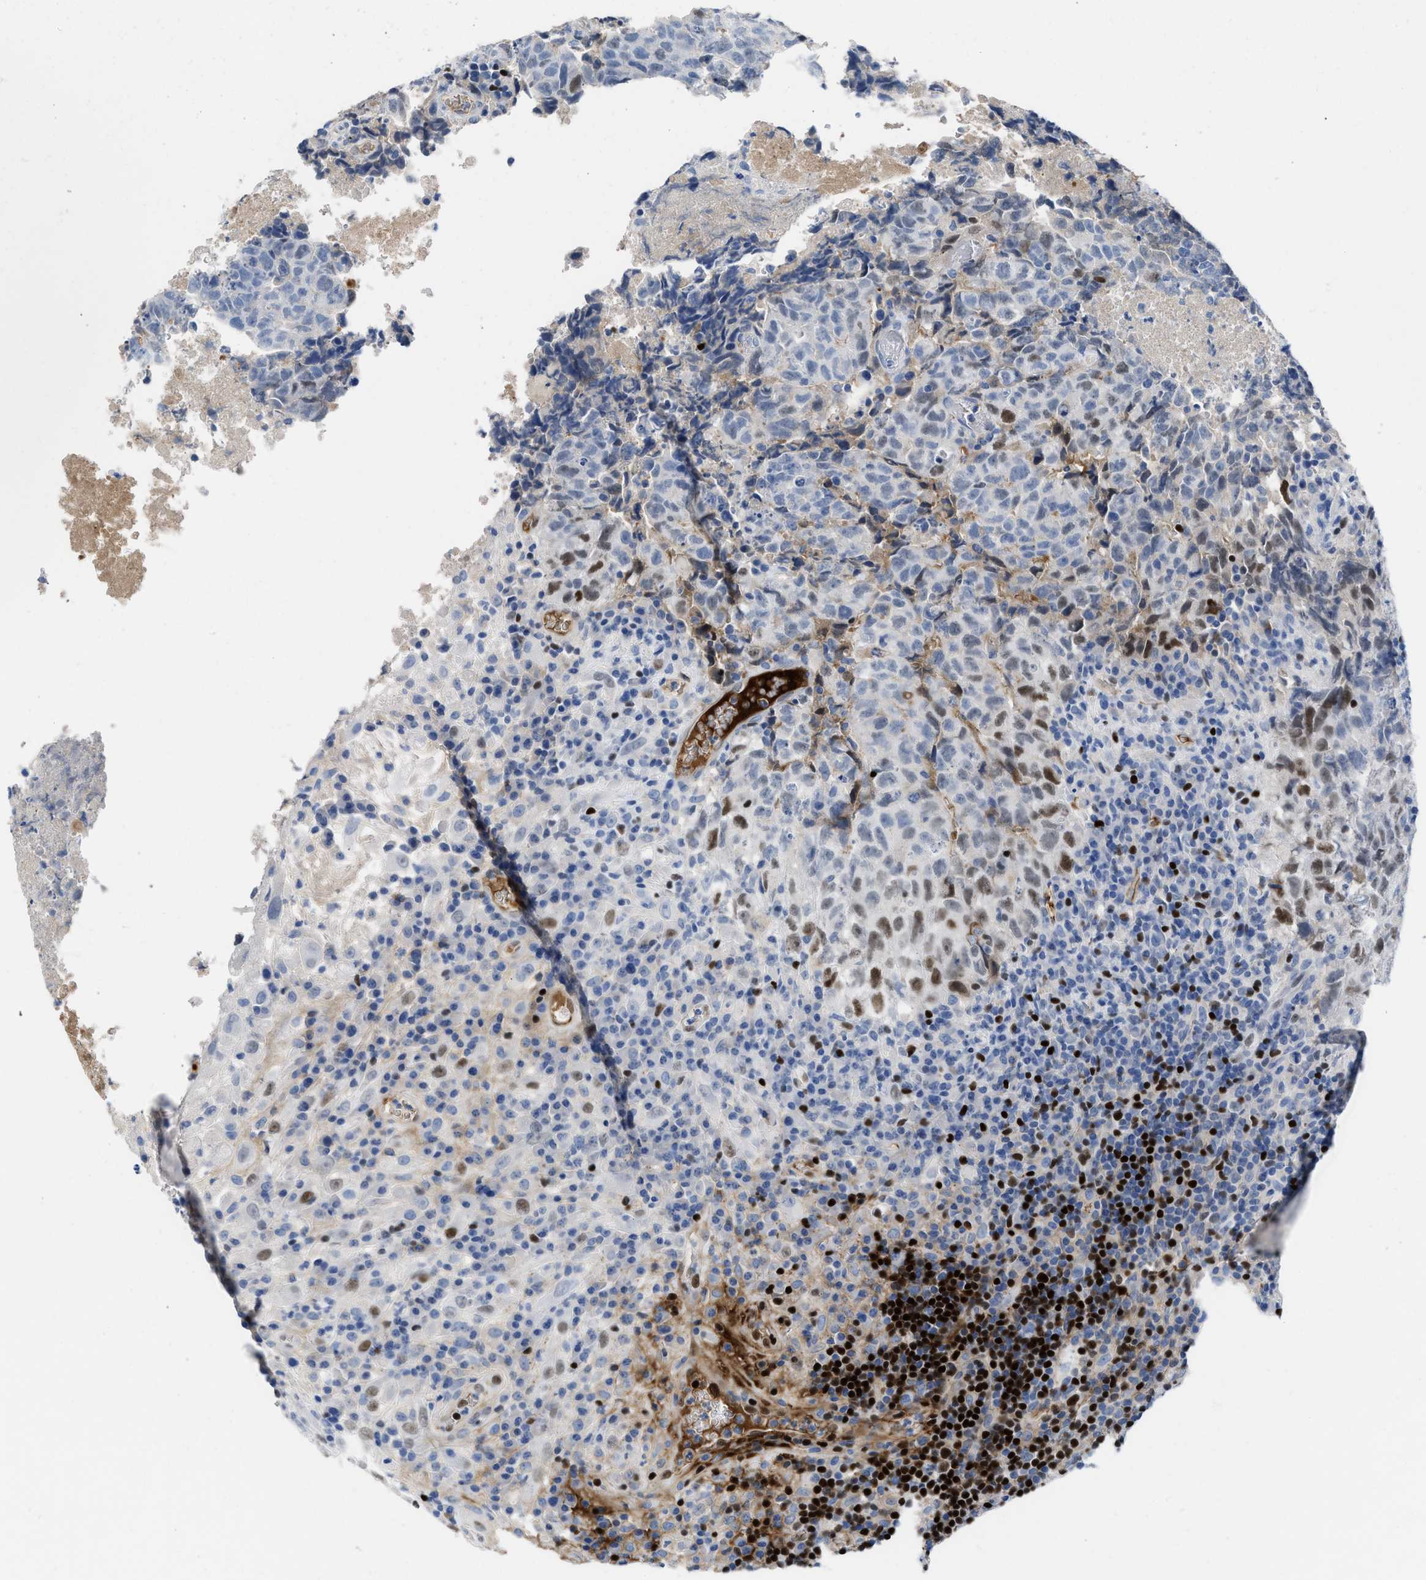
{"staining": {"intensity": "moderate", "quantity": "25%-75%", "location": "nuclear"}, "tissue": "testis cancer", "cell_type": "Tumor cells", "image_type": "cancer", "snomed": [{"axis": "morphology", "description": "Necrosis, NOS"}, {"axis": "morphology", "description": "Carcinoma, Embryonal, NOS"}, {"axis": "topography", "description": "Testis"}], "caption": "Testis cancer tissue exhibits moderate nuclear positivity in about 25%-75% of tumor cells, visualized by immunohistochemistry.", "gene": "LEF1", "patient": {"sex": "male", "age": 19}}